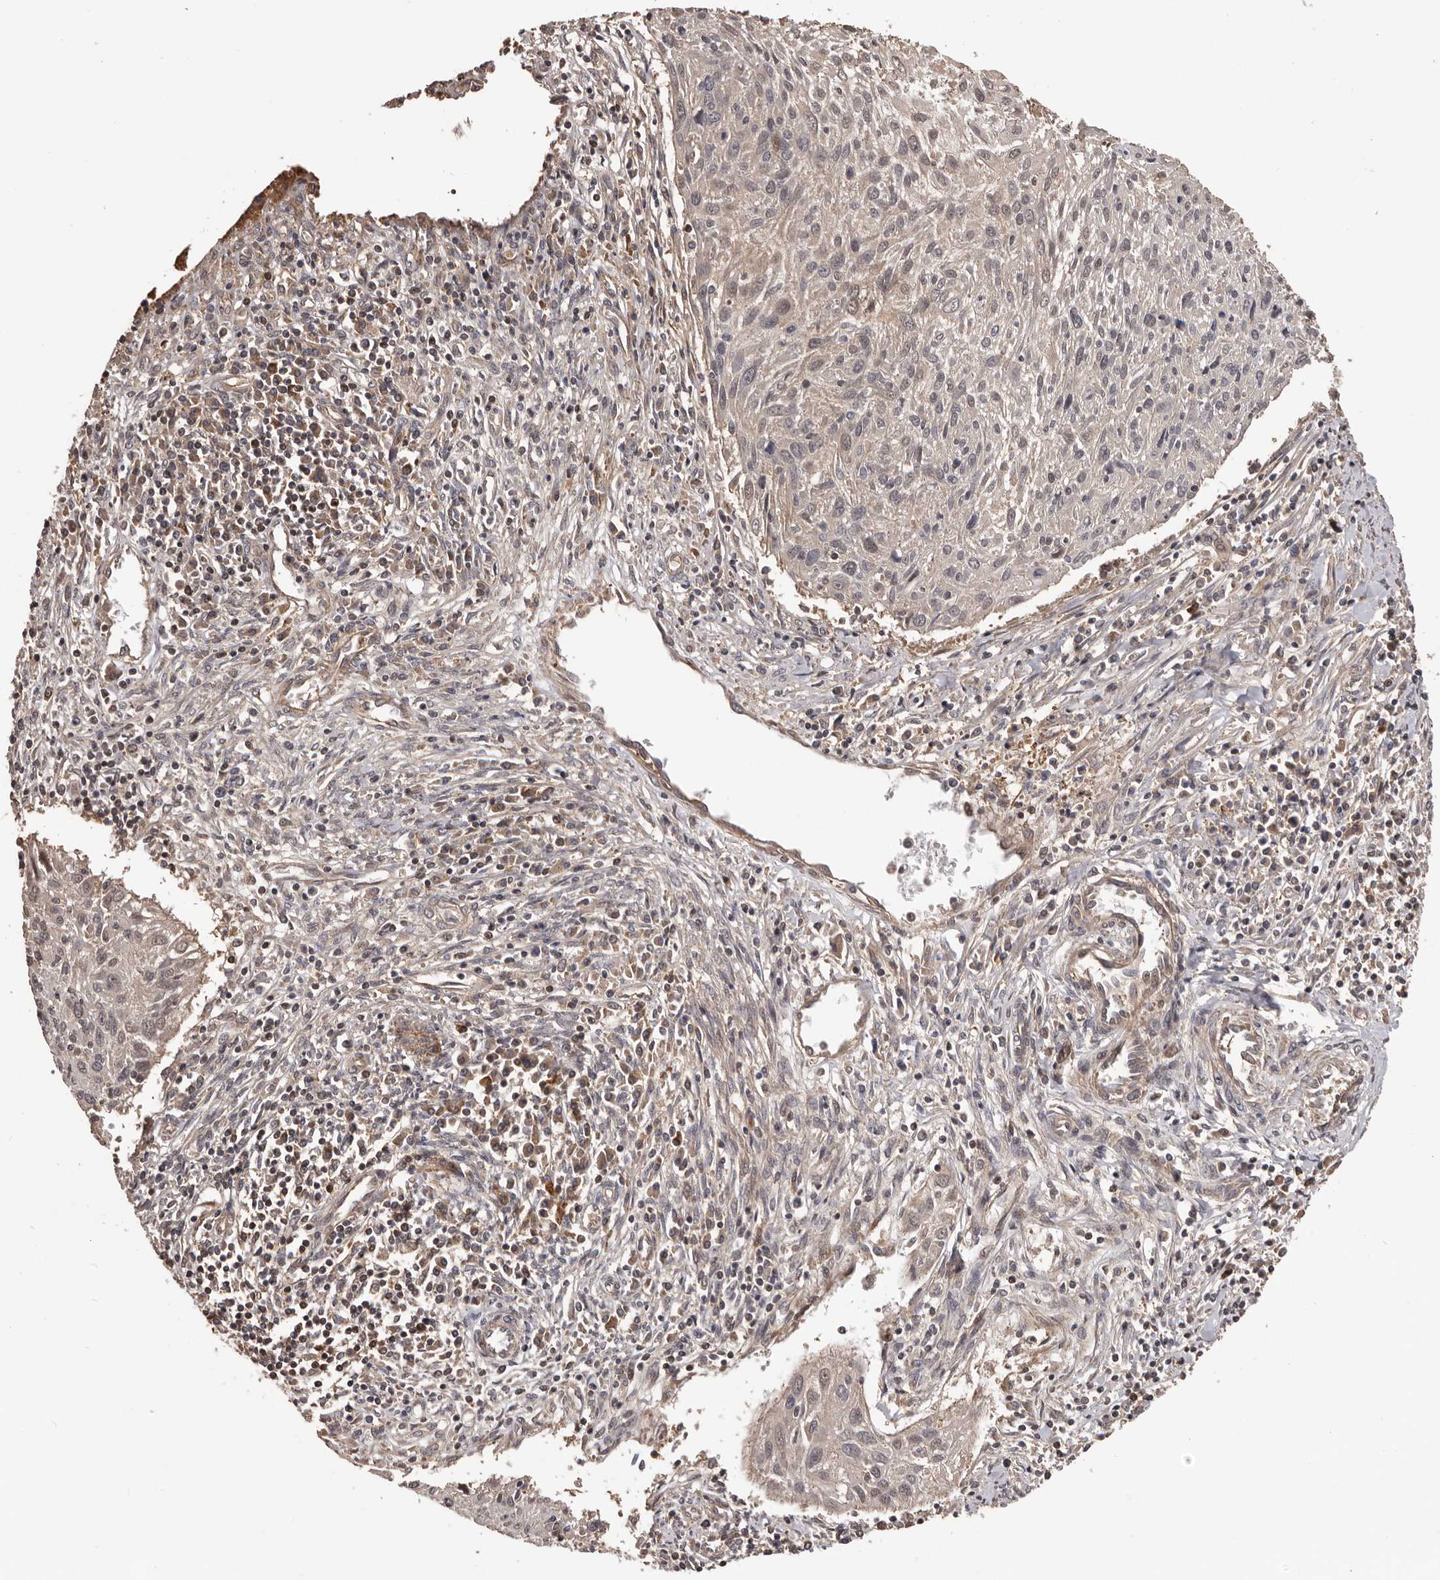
{"staining": {"intensity": "weak", "quantity": "25%-75%", "location": "cytoplasmic/membranous"}, "tissue": "cervical cancer", "cell_type": "Tumor cells", "image_type": "cancer", "snomed": [{"axis": "morphology", "description": "Squamous cell carcinoma, NOS"}, {"axis": "topography", "description": "Cervix"}], "caption": "Tumor cells exhibit low levels of weak cytoplasmic/membranous positivity in about 25%-75% of cells in human squamous cell carcinoma (cervical). (DAB (3,3'-diaminobenzidine) IHC with brightfield microscopy, high magnification).", "gene": "ADAMTS2", "patient": {"sex": "female", "age": 51}}